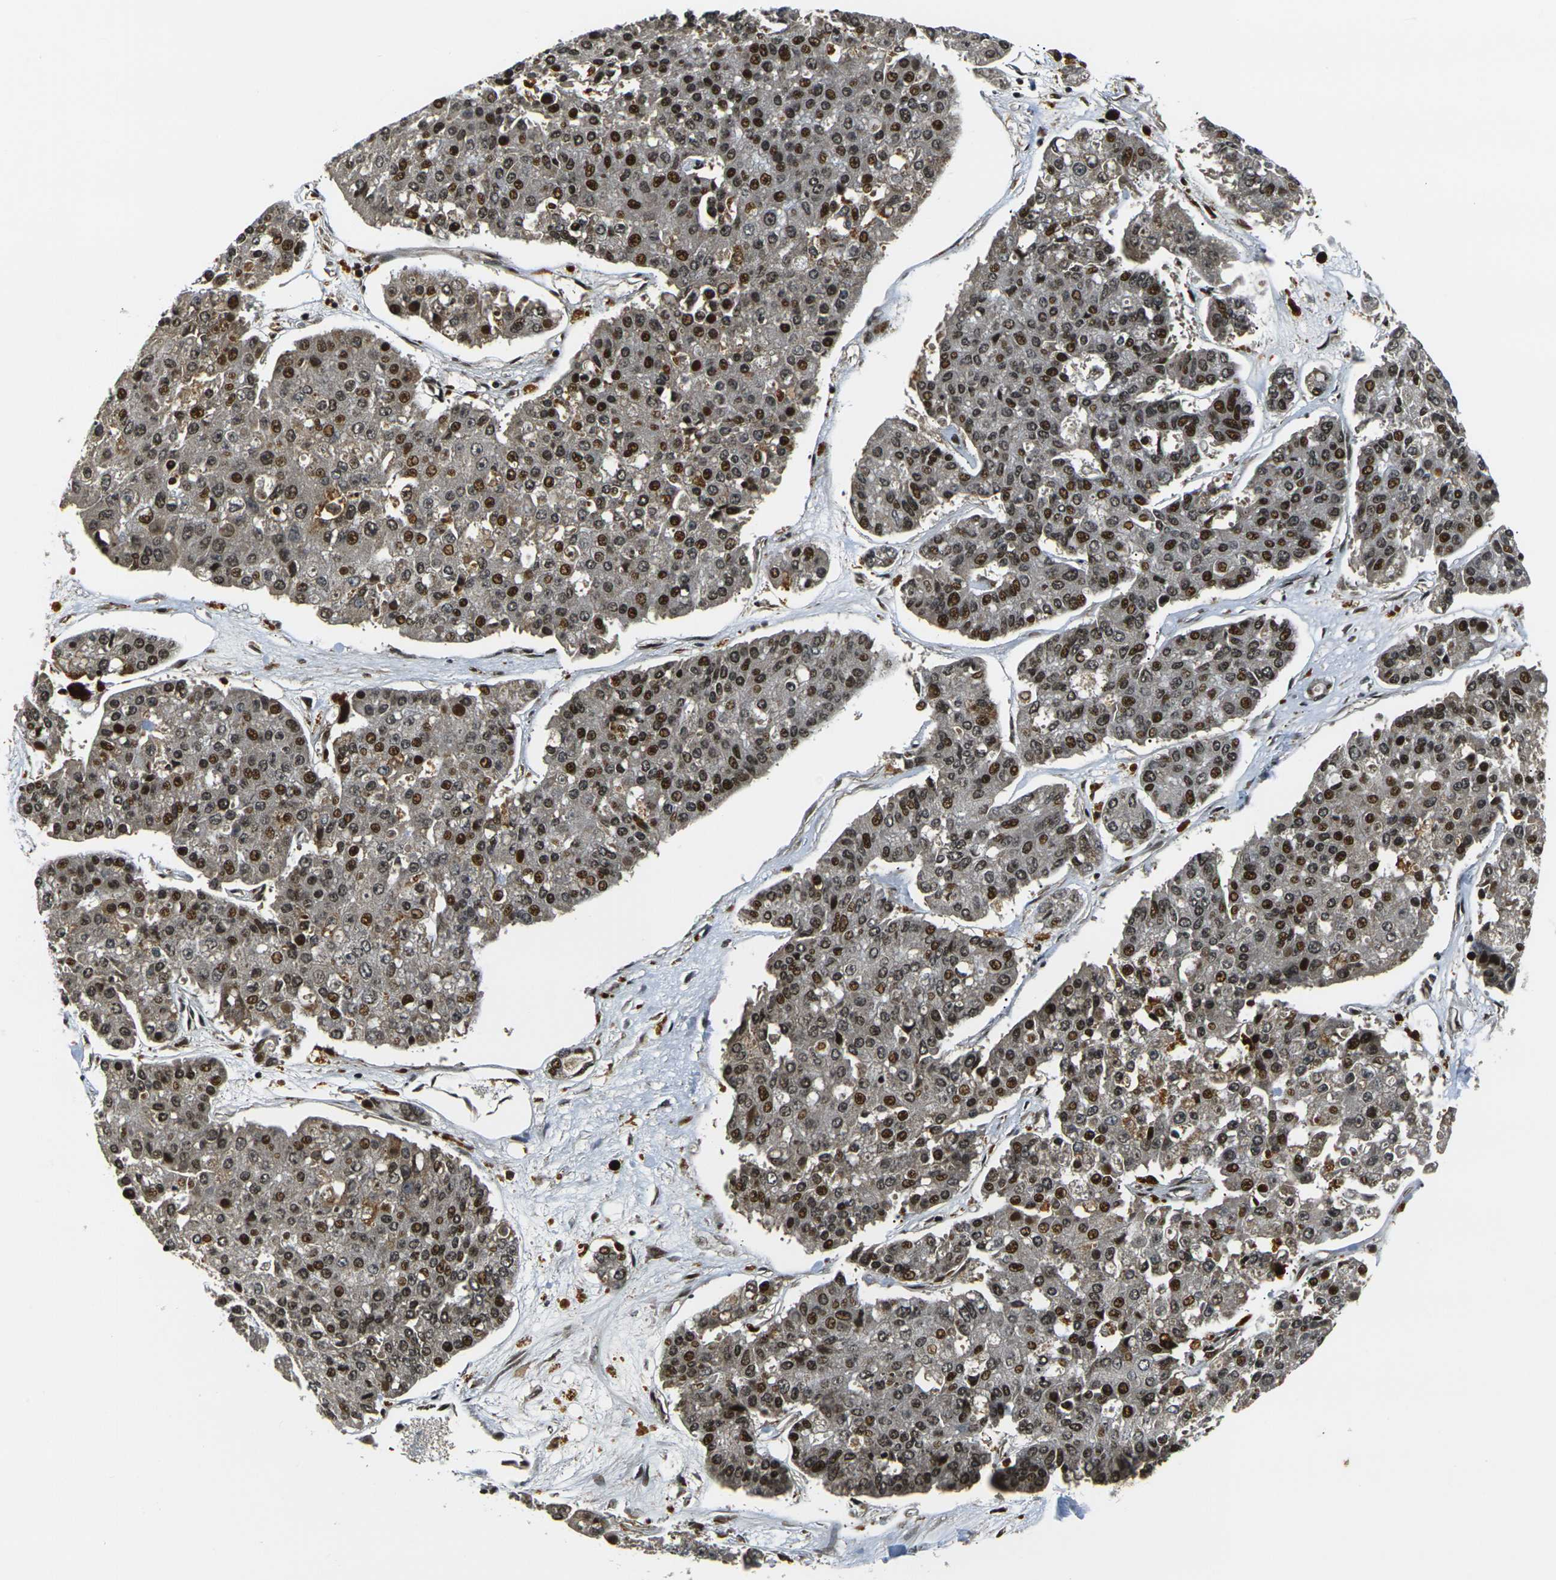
{"staining": {"intensity": "strong", "quantity": ">75%", "location": "nuclear"}, "tissue": "pancreatic cancer", "cell_type": "Tumor cells", "image_type": "cancer", "snomed": [{"axis": "morphology", "description": "Adenocarcinoma, NOS"}, {"axis": "topography", "description": "Pancreas"}], "caption": "Immunohistochemistry micrograph of human pancreatic adenocarcinoma stained for a protein (brown), which shows high levels of strong nuclear positivity in about >75% of tumor cells.", "gene": "ACTL6A", "patient": {"sex": "male", "age": 50}}